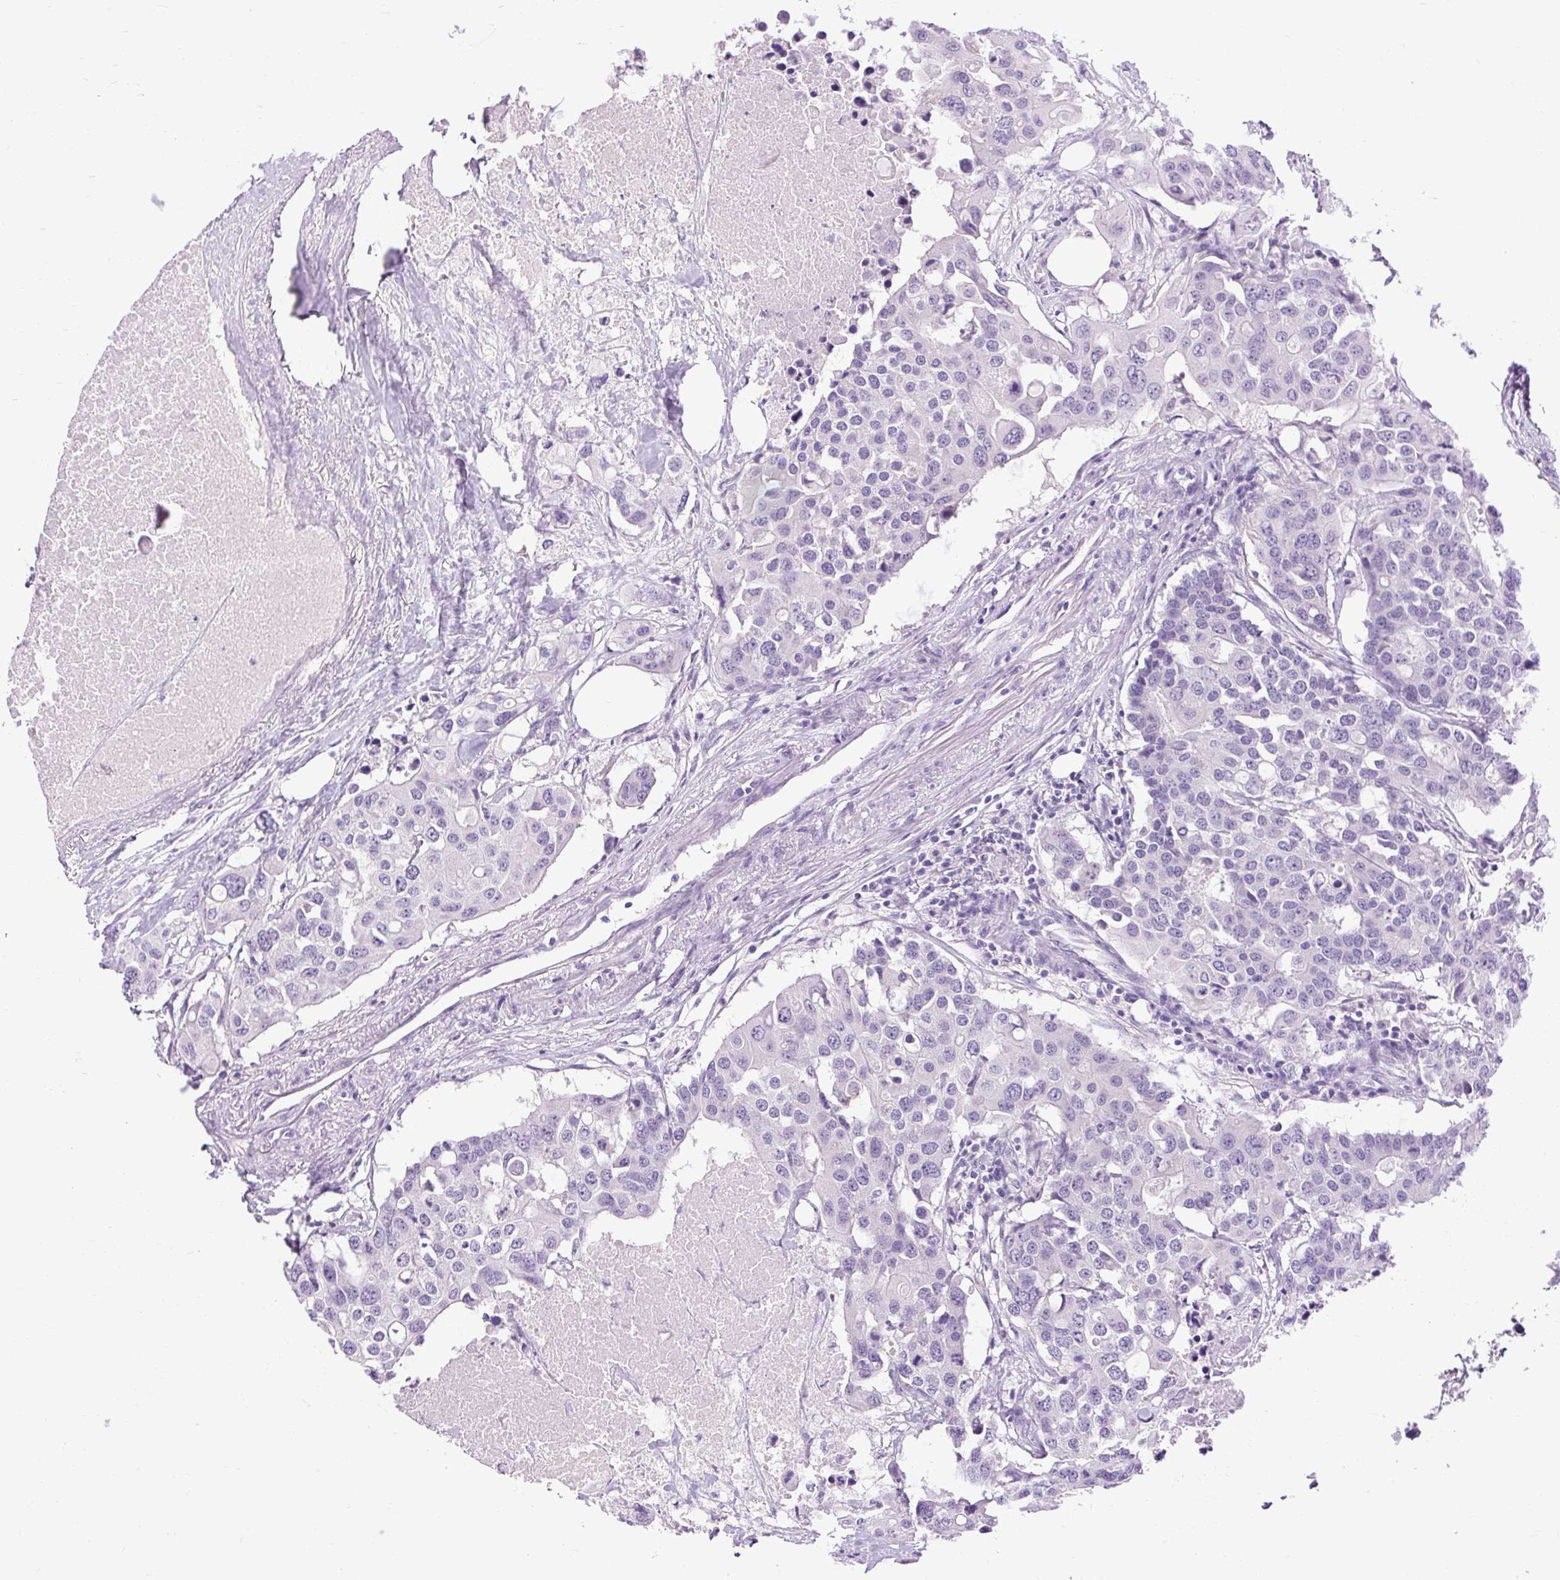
{"staining": {"intensity": "negative", "quantity": "none", "location": "none"}, "tissue": "colorectal cancer", "cell_type": "Tumor cells", "image_type": "cancer", "snomed": [{"axis": "morphology", "description": "Adenocarcinoma, NOS"}, {"axis": "topography", "description": "Colon"}], "caption": "Adenocarcinoma (colorectal) was stained to show a protein in brown. There is no significant staining in tumor cells.", "gene": "FABP7", "patient": {"sex": "male", "age": 77}}